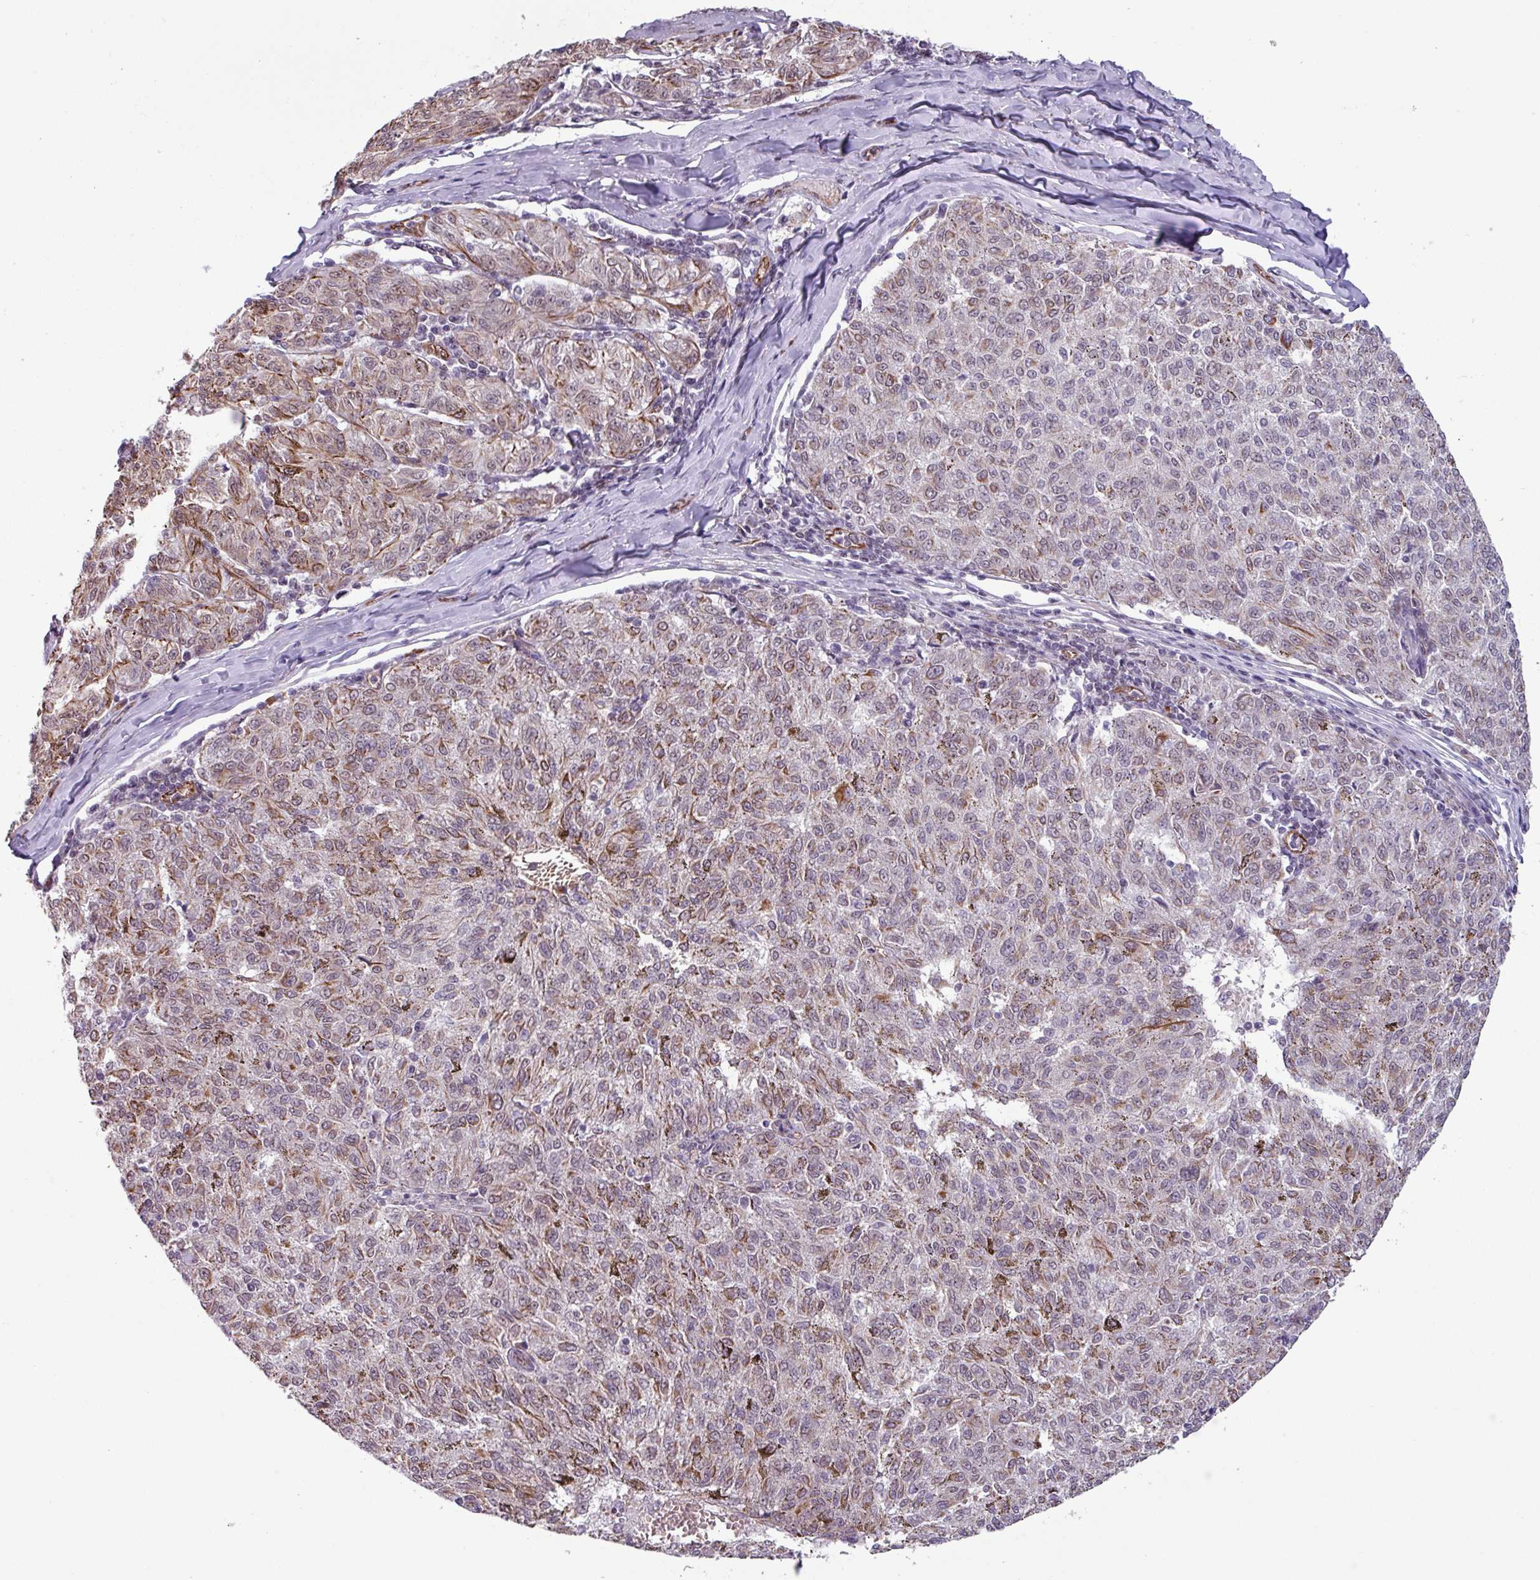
{"staining": {"intensity": "weak", "quantity": "25%-75%", "location": "cytoplasmic/membranous"}, "tissue": "melanoma", "cell_type": "Tumor cells", "image_type": "cancer", "snomed": [{"axis": "morphology", "description": "Malignant melanoma, NOS"}, {"axis": "topography", "description": "Skin"}], "caption": "Protein staining of malignant melanoma tissue exhibits weak cytoplasmic/membranous staining in approximately 25%-75% of tumor cells.", "gene": "CHD3", "patient": {"sex": "female", "age": 72}}